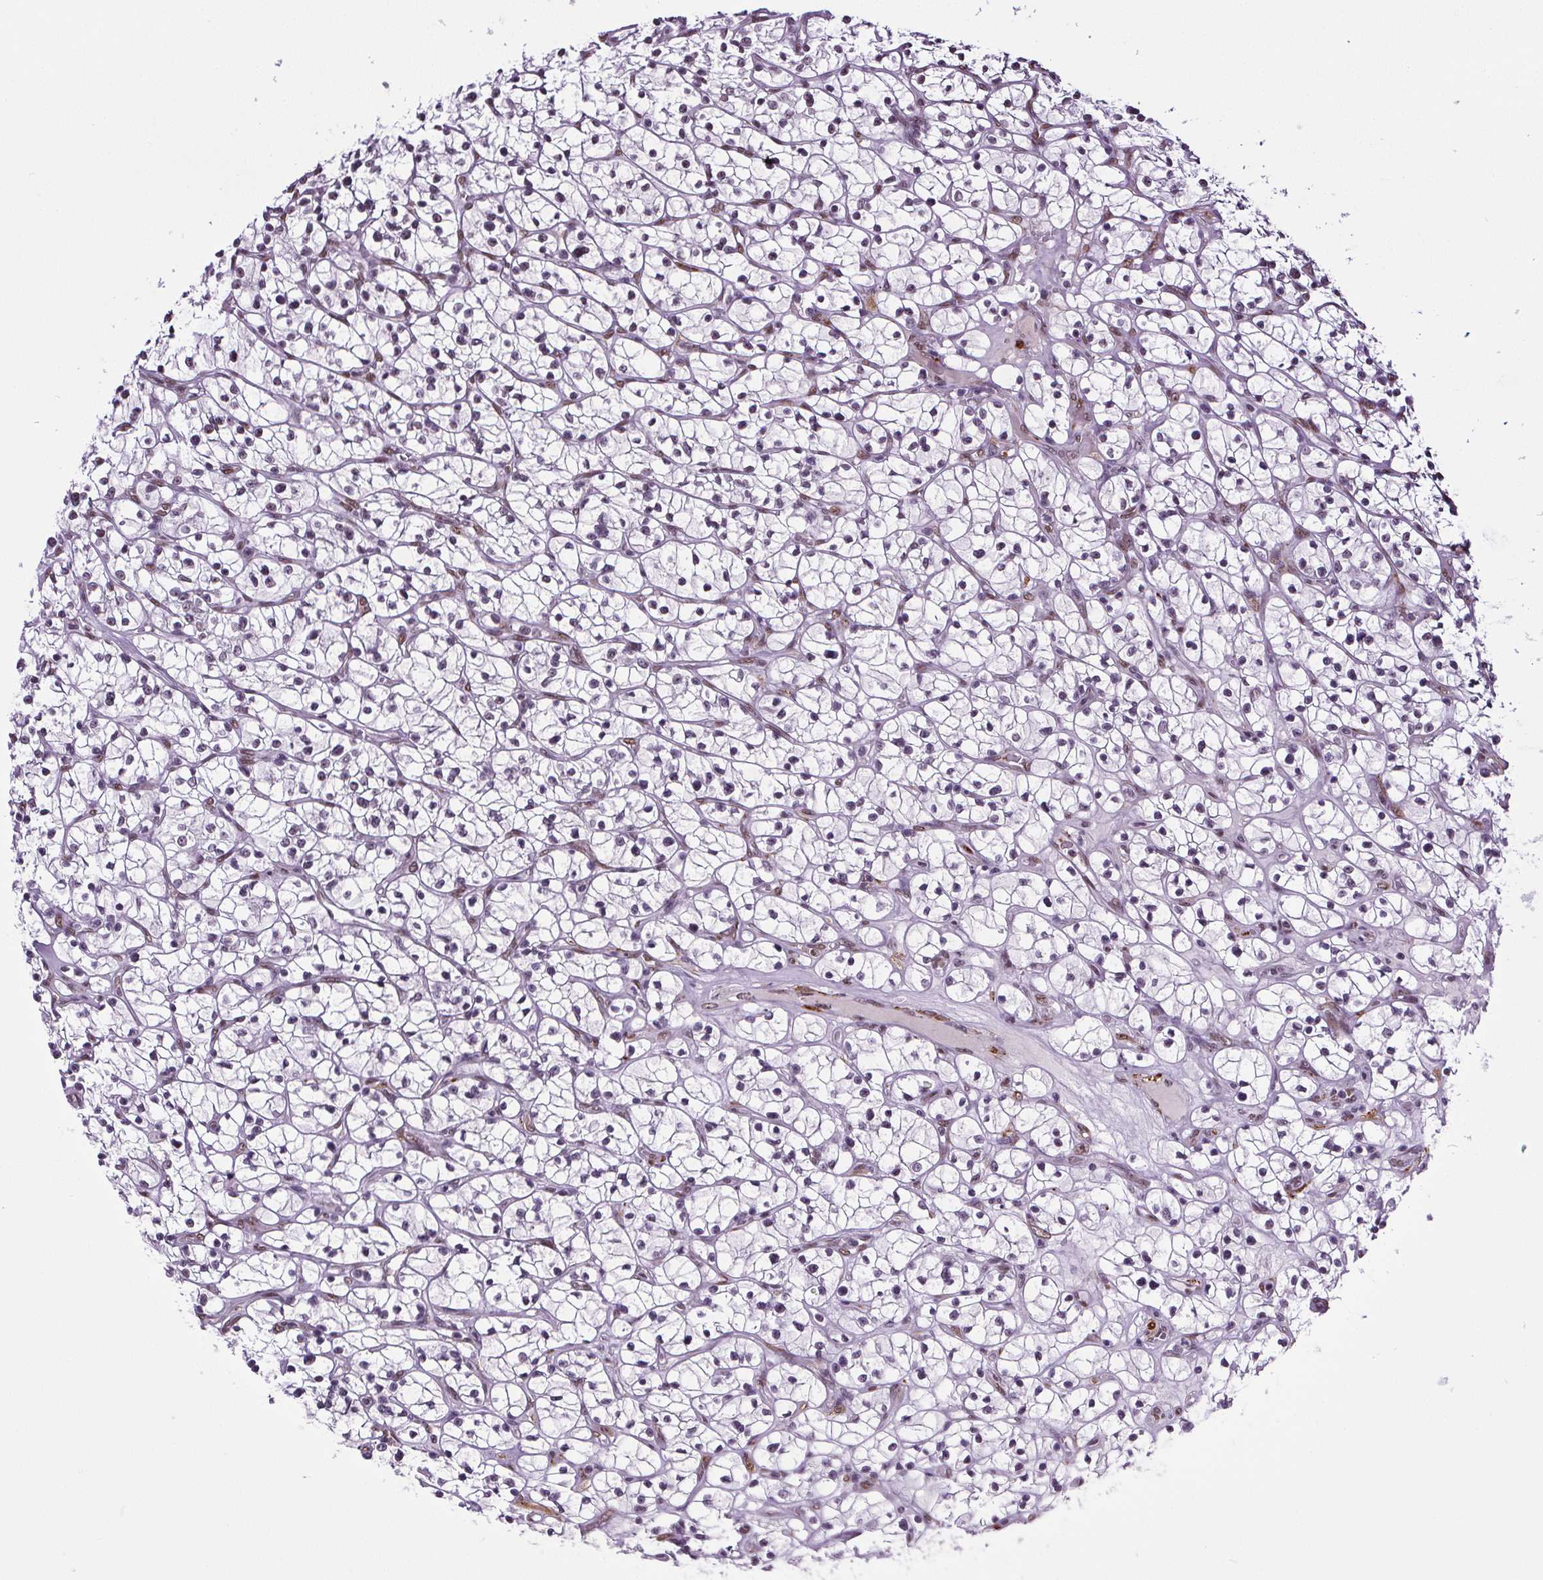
{"staining": {"intensity": "negative", "quantity": "none", "location": "none"}, "tissue": "renal cancer", "cell_type": "Tumor cells", "image_type": "cancer", "snomed": [{"axis": "morphology", "description": "Adenocarcinoma, NOS"}, {"axis": "topography", "description": "Kidney"}], "caption": "DAB (3,3'-diaminobenzidine) immunohistochemical staining of renal adenocarcinoma displays no significant staining in tumor cells.", "gene": "GP6", "patient": {"sex": "female", "age": 64}}